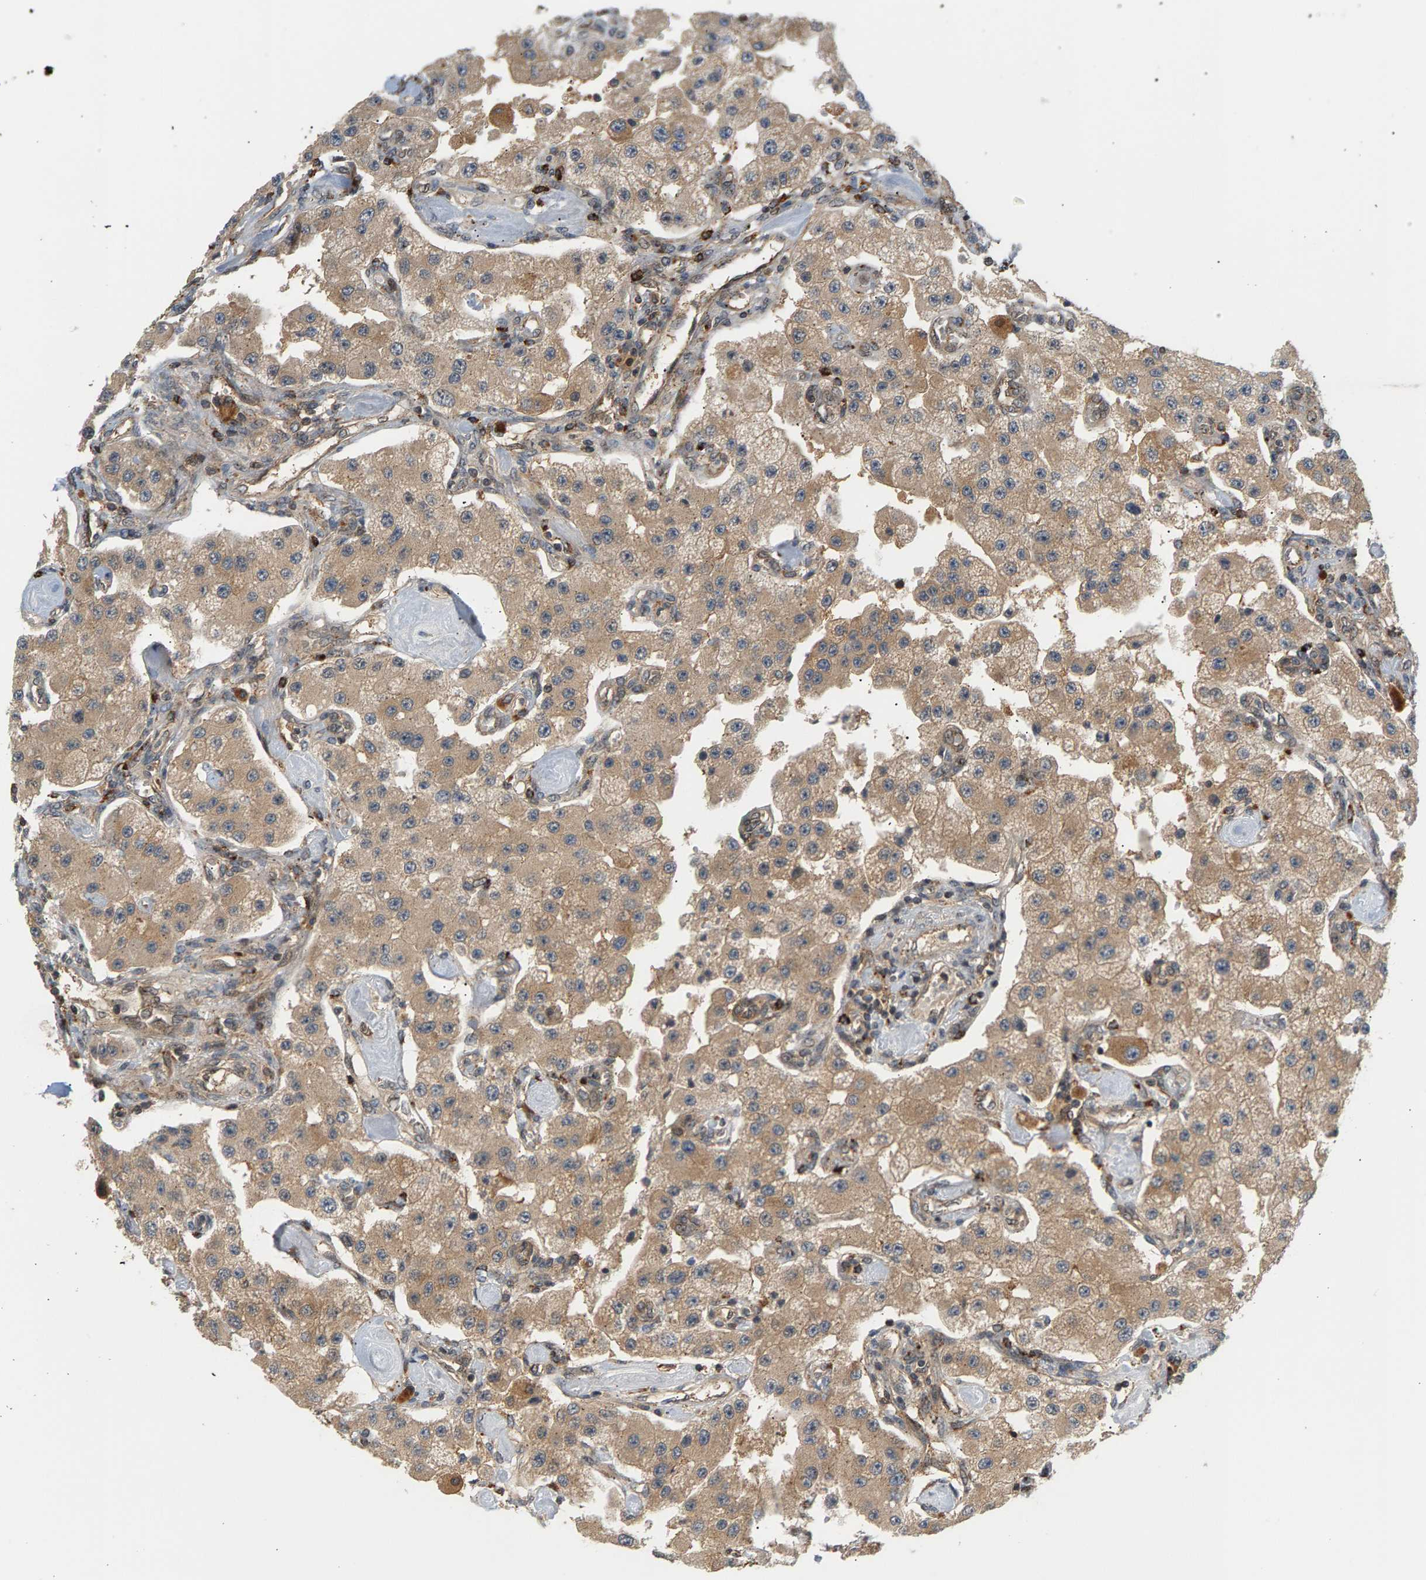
{"staining": {"intensity": "weak", "quantity": ">75%", "location": "cytoplasmic/membranous"}, "tissue": "carcinoid", "cell_type": "Tumor cells", "image_type": "cancer", "snomed": [{"axis": "morphology", "description": "Carcinoid, malignant, NOS"}, {"axis": "topography", "description": "Pancreas"}], "caption": "Carcinoid stained with a protein marker demonstrates weak staining in tumor cells.", "gene": "MAP2K5", "patient": {"sex": "male", "age": 41}}